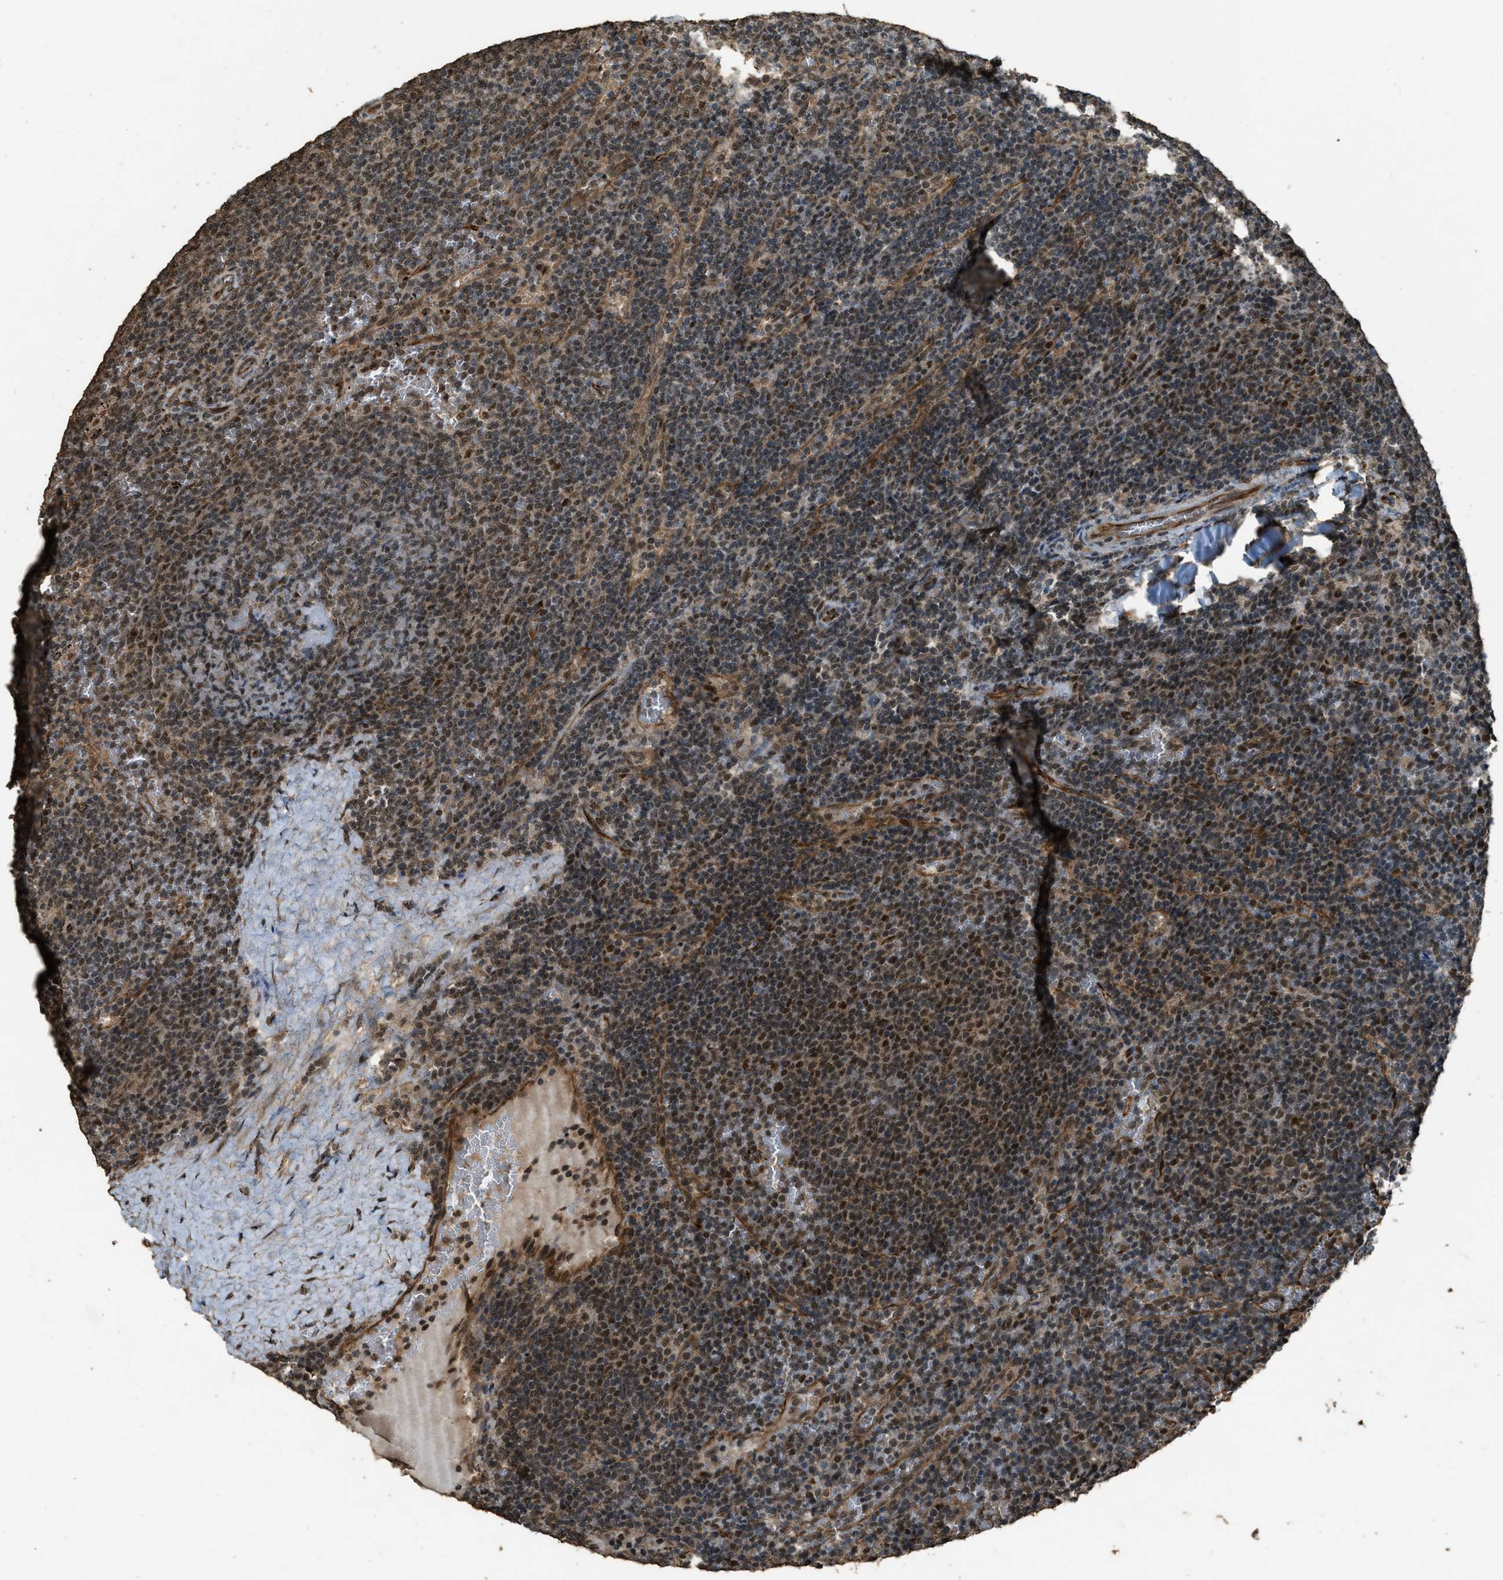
{"staining": {"intensity": "moderate", "quantity": ">75%", "location": "nuclear"}, "tissue": "lymphoma", "cell_type": "Tumor cells", "image_type": "cancer", "snomed": [{"axis": "morphology", "description": "Malignant lymphoma, non-Hodgkin's type, Low grade"}, {"axis": "topography", "description": "Spleen"}], "caption": "IHC of low-grade malignant lymphoma, non-Hodgkin's type exhibits medium levels of moderate nuclear positivity in about >75% of tumor cells. IHC stains the protein of interest in brown and the nuclei are stained blue.", "gene": "SERTAD2", "patient": {"sex": "female", "age": 50}}